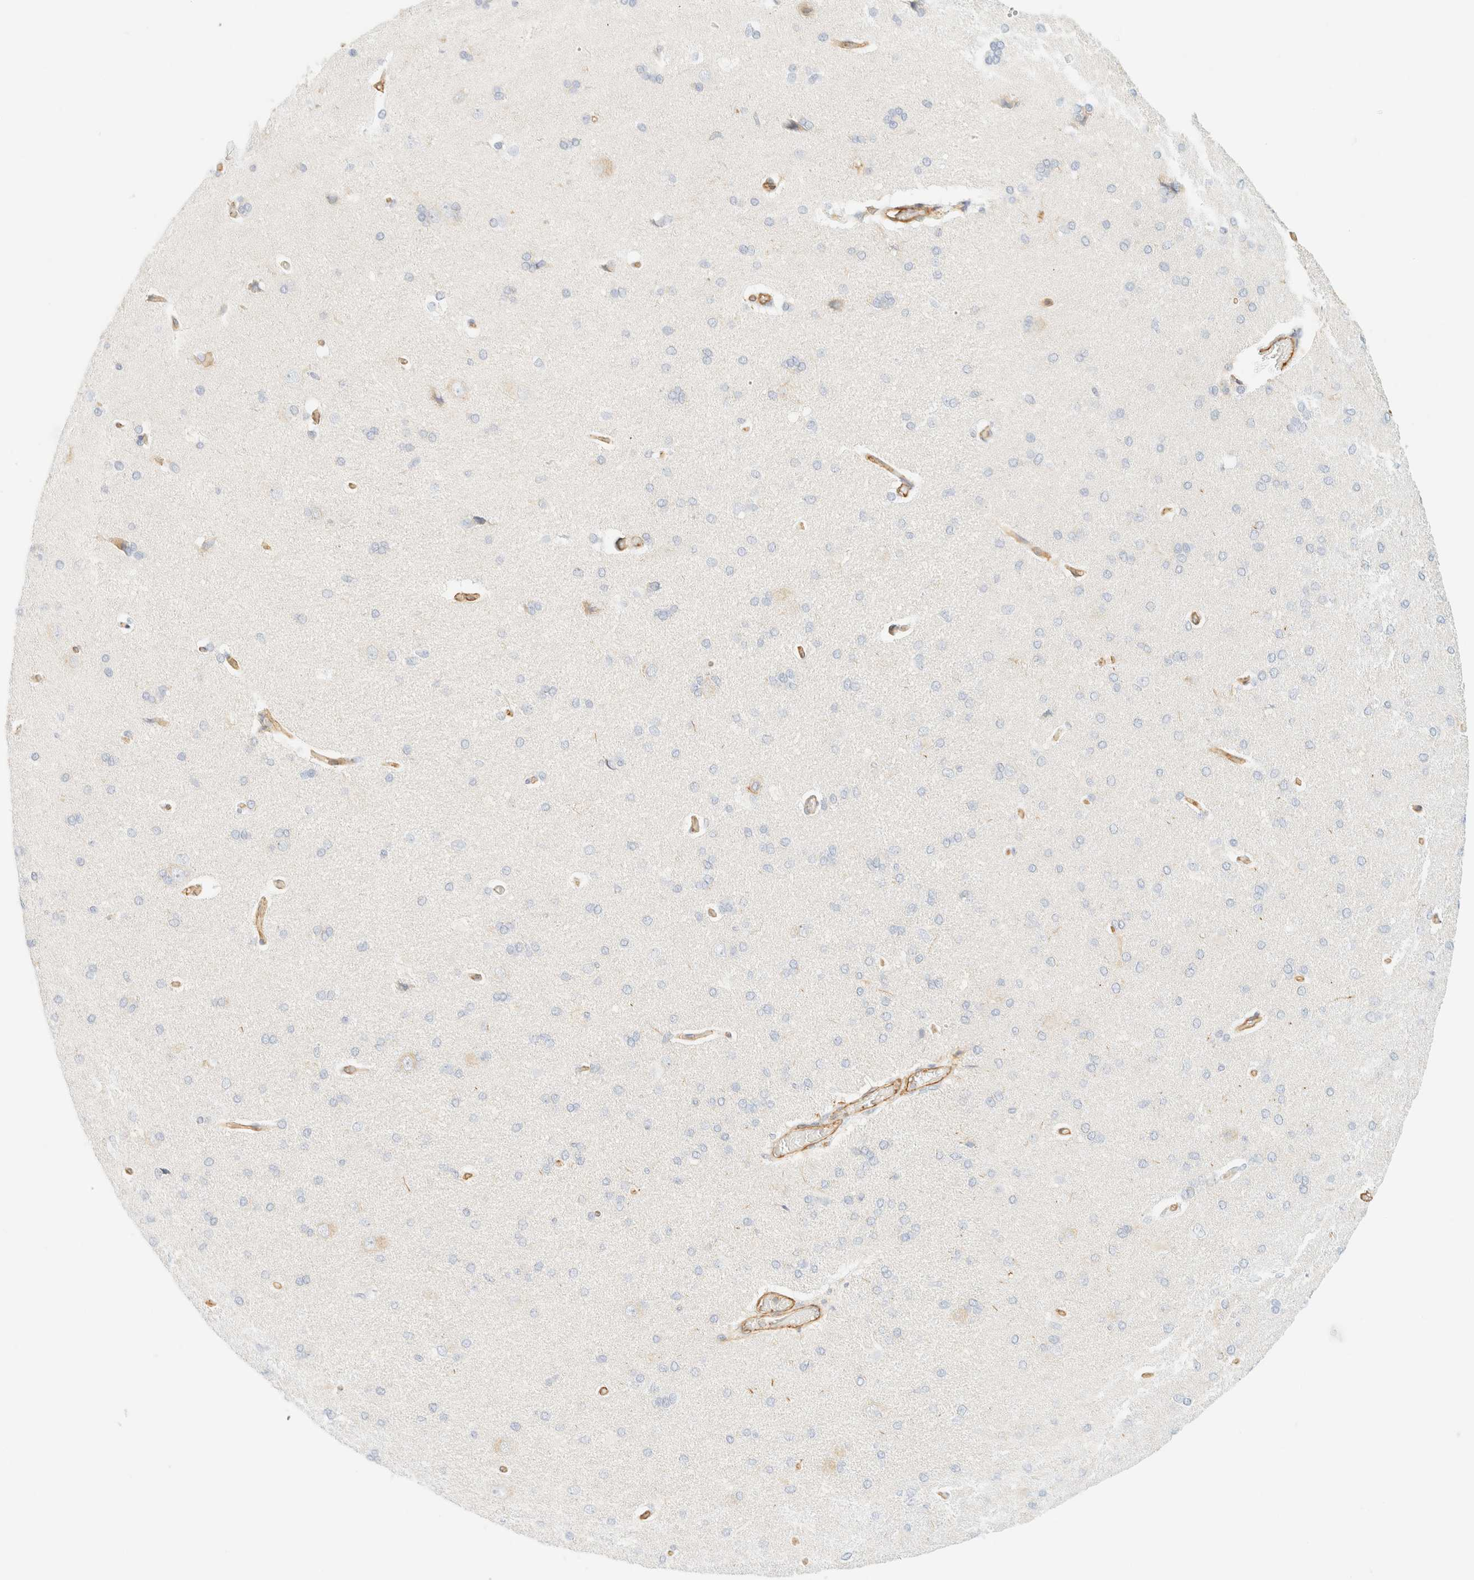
{"staining": {"intensity": "moderate", "quantity": ">75%", "location": "cytoplasmic/membranous"}, "tissue": "cerebral cortex", "cell_type": "Endothelial cells", "image_type": "normal", "snomed": [{"axis": "morphology", "description": "Normal tissue, NOS"}, {"axis": "topography", "description": "Cerebral cortex"}], "caption": "This histopathology image displays normal cerebral cortex stained with immunohistochemistry to label a protein in brown. The cytoplasmic/membranous of endothelial cells show moderate positivity for the protein. Nuclei are counter-stained blue.", "gene": "OTOP2", "patient": {"sex": "male", "age": 62}}